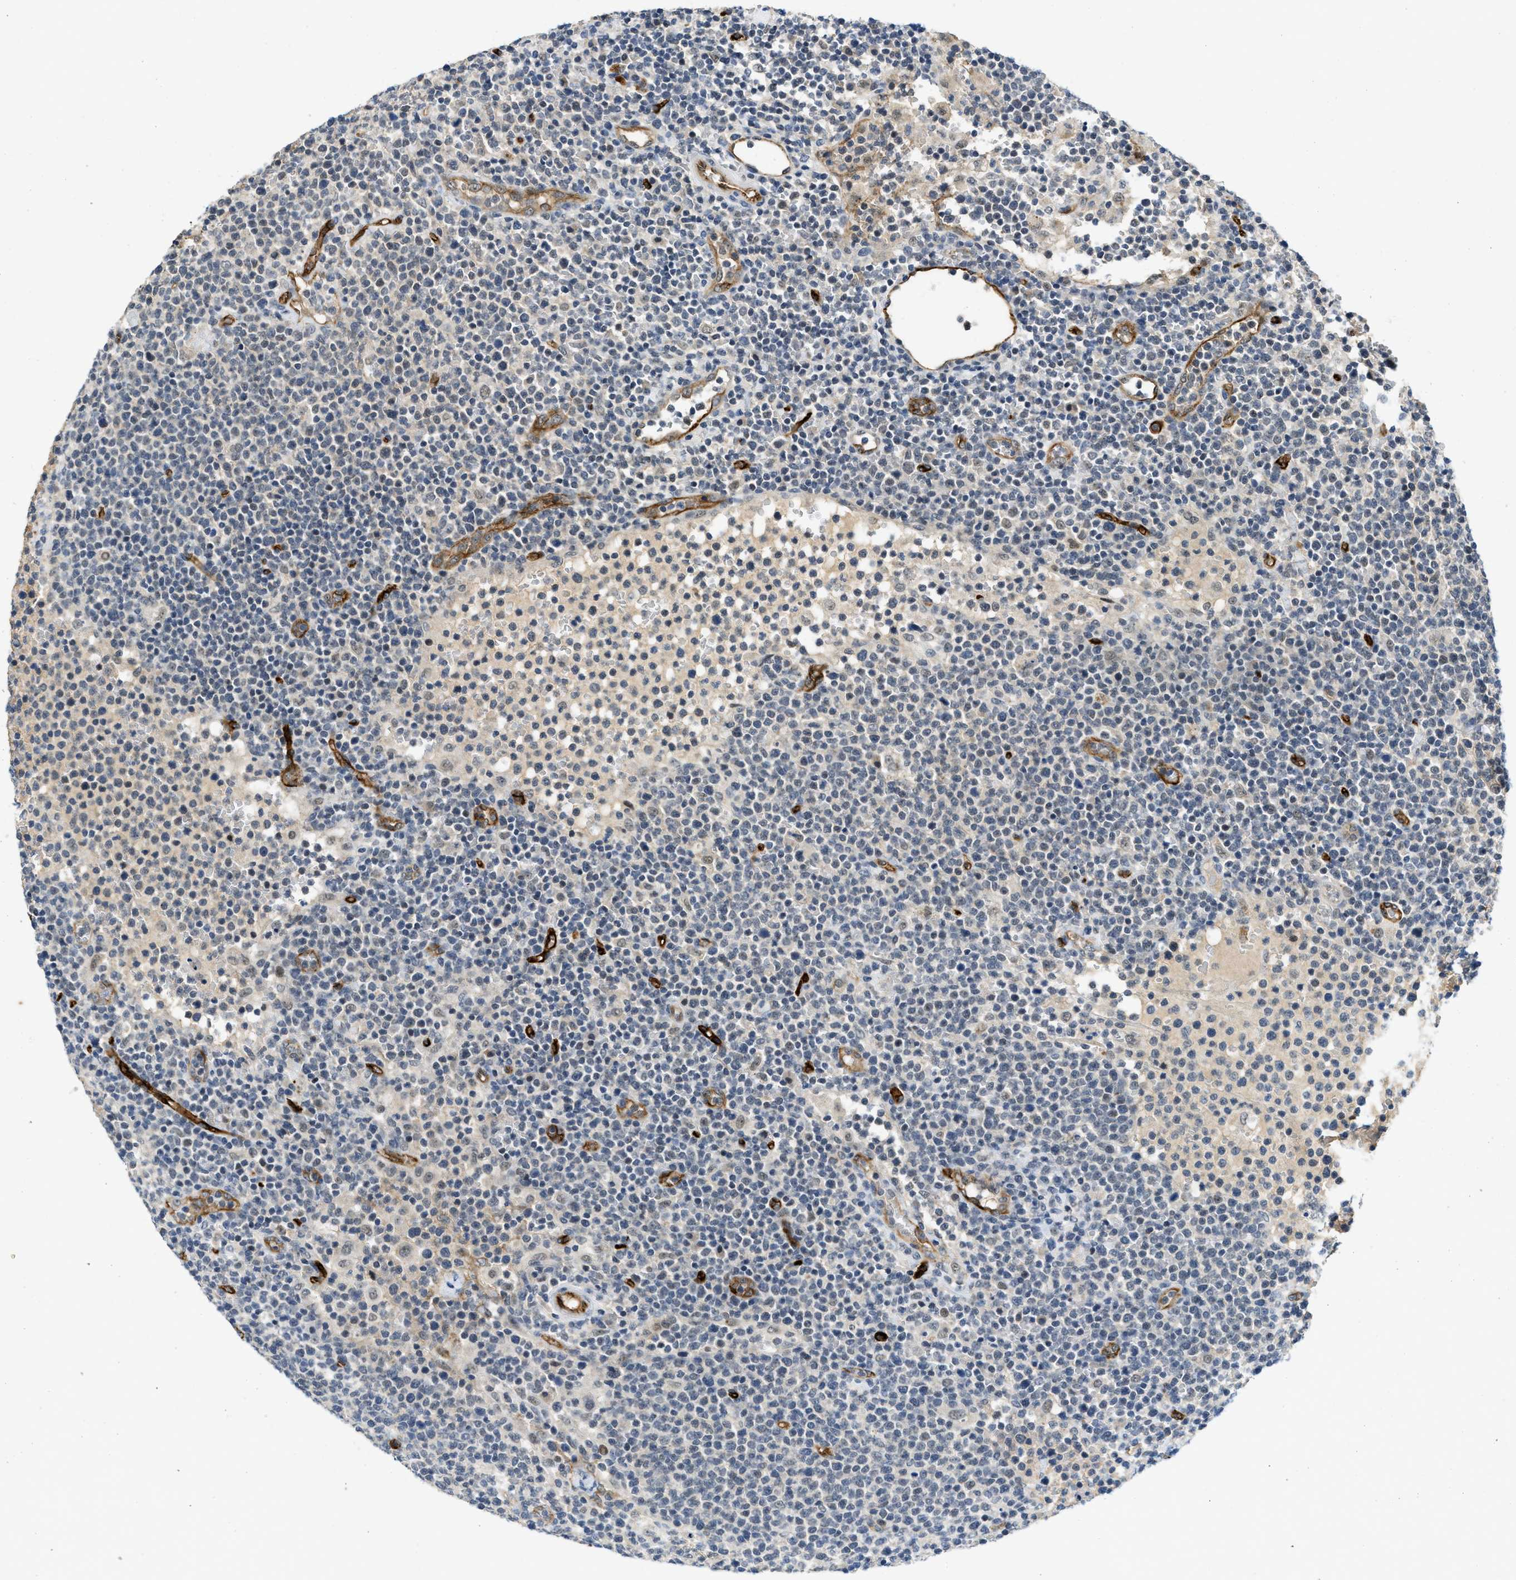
{"staining": {"intensity": "negative", "quantity": "none", "location": "none"}, "tissue": "lymphoma", "cell_type": "Tumor cells", "image_type": "cancer", "snomed": [{"axis": "morphology", "description": "Malignant lymphoma, non-Hodgkin's type, High grade"}, {"axis": "topography", "description": "Lymph node"}], "caption": "Immunohistochemical staining of human malignant lymphoma, non-Hodgkin's type (high-grade) displays no significant staining in tumor cells.", "gene": "SLCO2A1", "patient": {"sex": "male", "age": 61}}